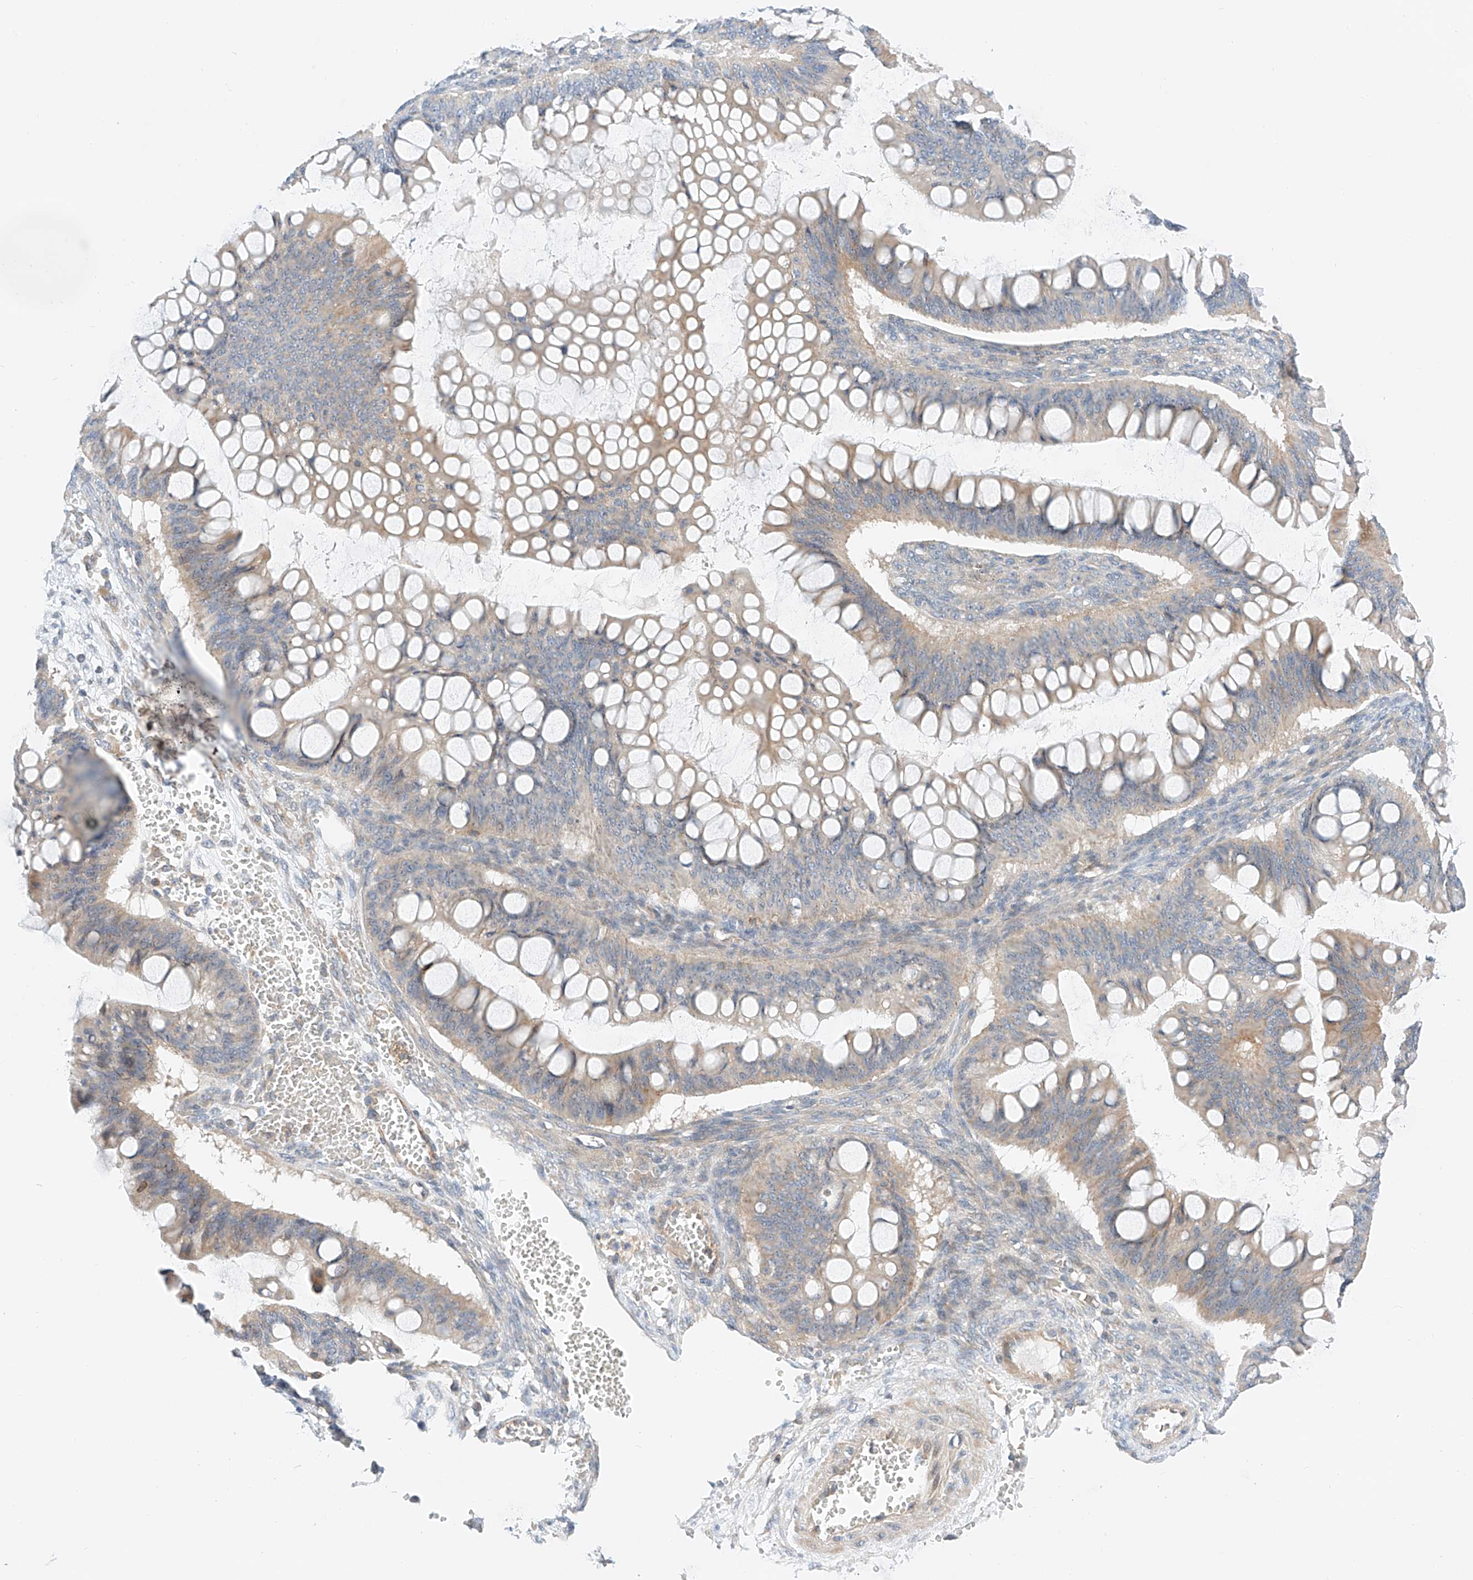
{"staining": {"intensity": "weak", "quantity": "25%-75%", "location": "cytoplasmic/membranous"}, "tissue": "ovarian cancer", "cell_type": "Tumor cells", "image_type": "cancer", "snomed": [{"axis": "morphology", "description": "Cystadenocarcinoma, mucinous, NOS"}, {"axis": "topography", "description": "Ovary"}], "caption": "Weak cytoplasmic/membranous protein staining is appreciated in about 25%-75% of tumor cells in ovarian cancer.", "gene": "MFN2", "patient": {"sex": "female", "age": 73}}